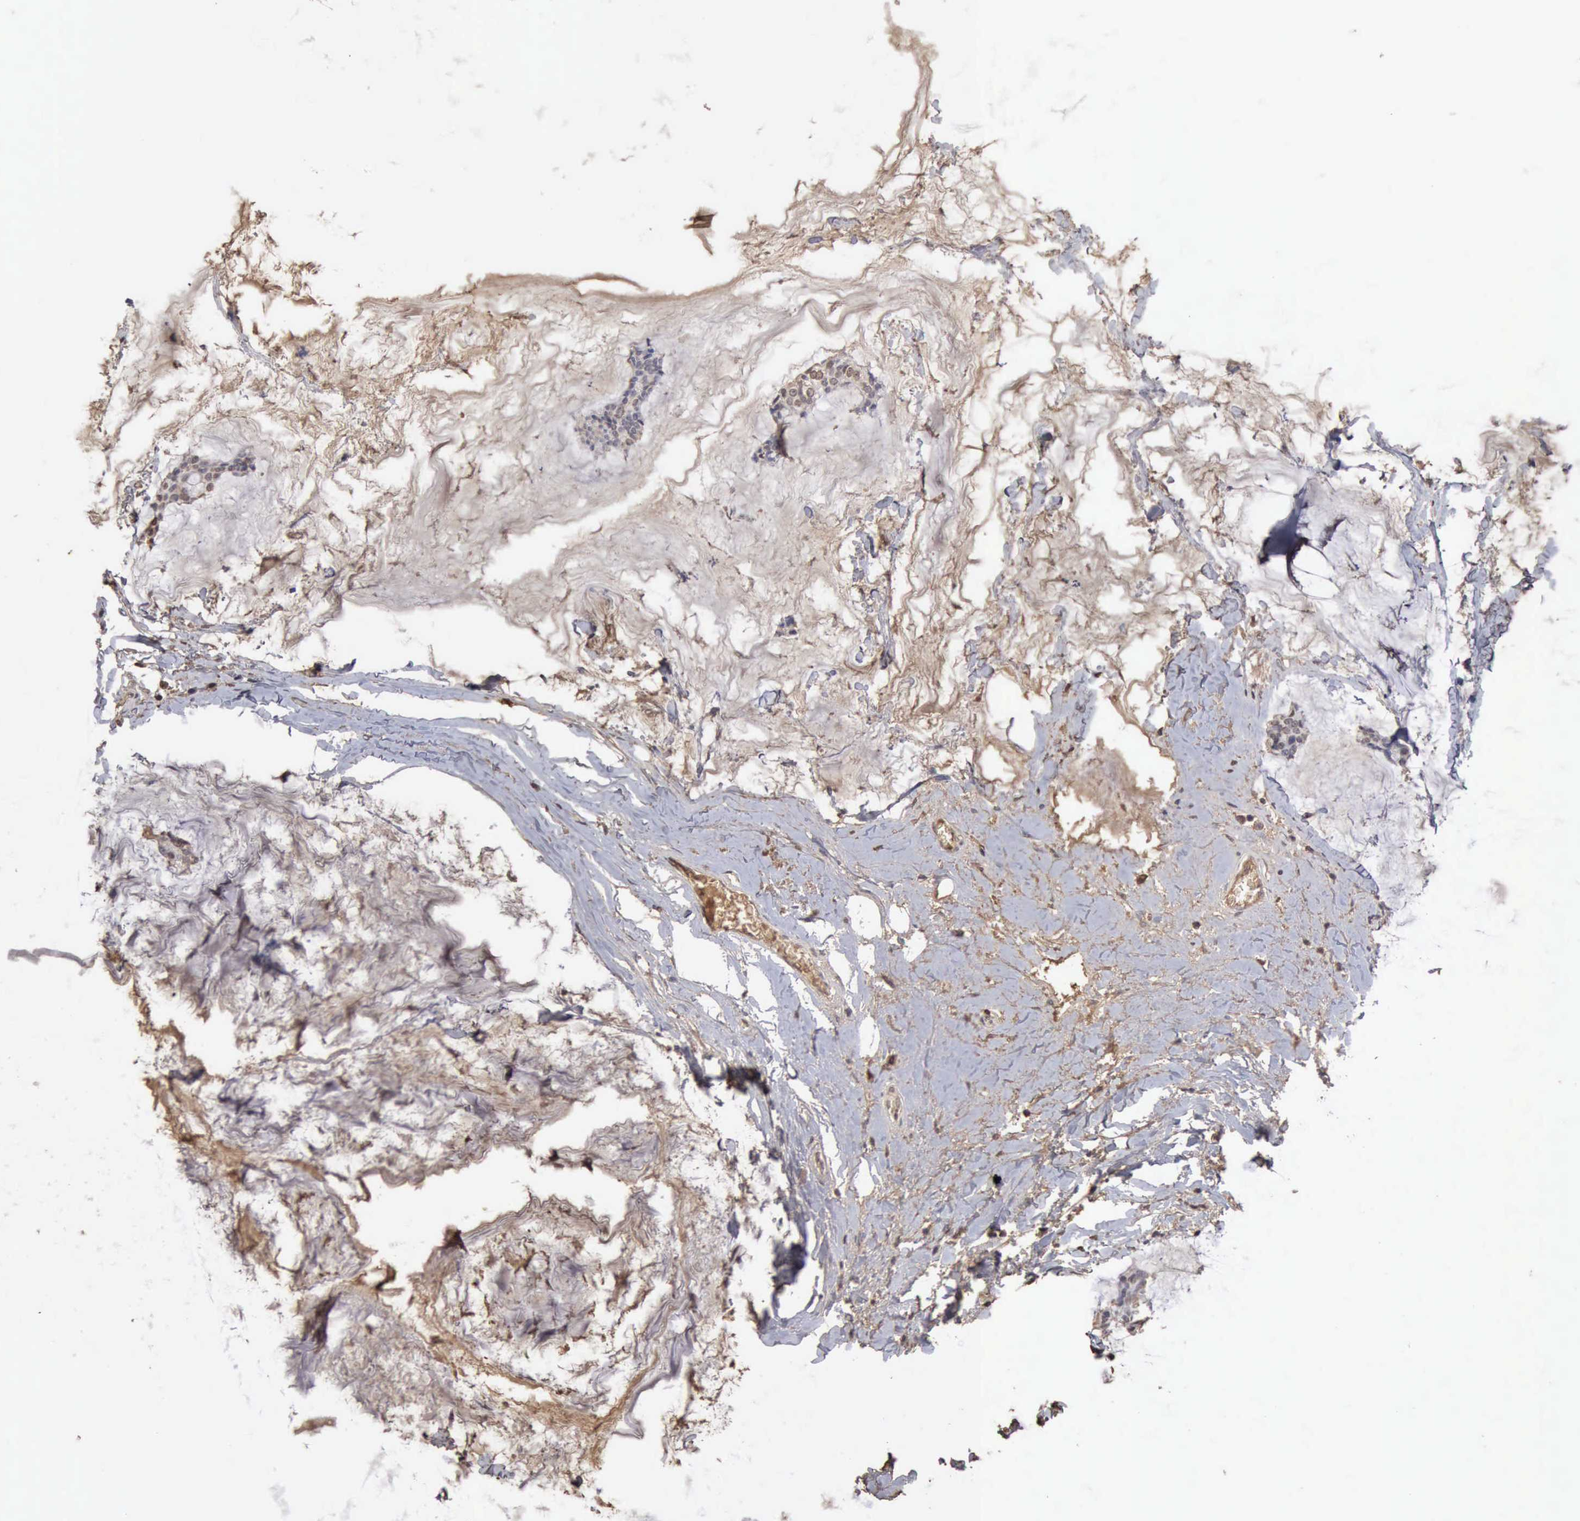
{"staining": {"intensity": "weak", "quantity": "25%-75%", "location": "nuclear"}, "tissue": "breast cancer", "cell_type": "Tumor cells", "image_type": "cancer", "snomed": [{"axis": "morphology", "description": "Duct carcinoma"}, {"axis": "topography", "description": "Breast"}], "caption": "This histopathology image shows immunohistochemistry (IHC) staining of infiltrating ductal carcinoma (breast), with low weak nuclear staining in approximately 25%-75% of tumor cells.", "gene": "SERPINA1", "patient": {"sex": "female", "age": 93}}